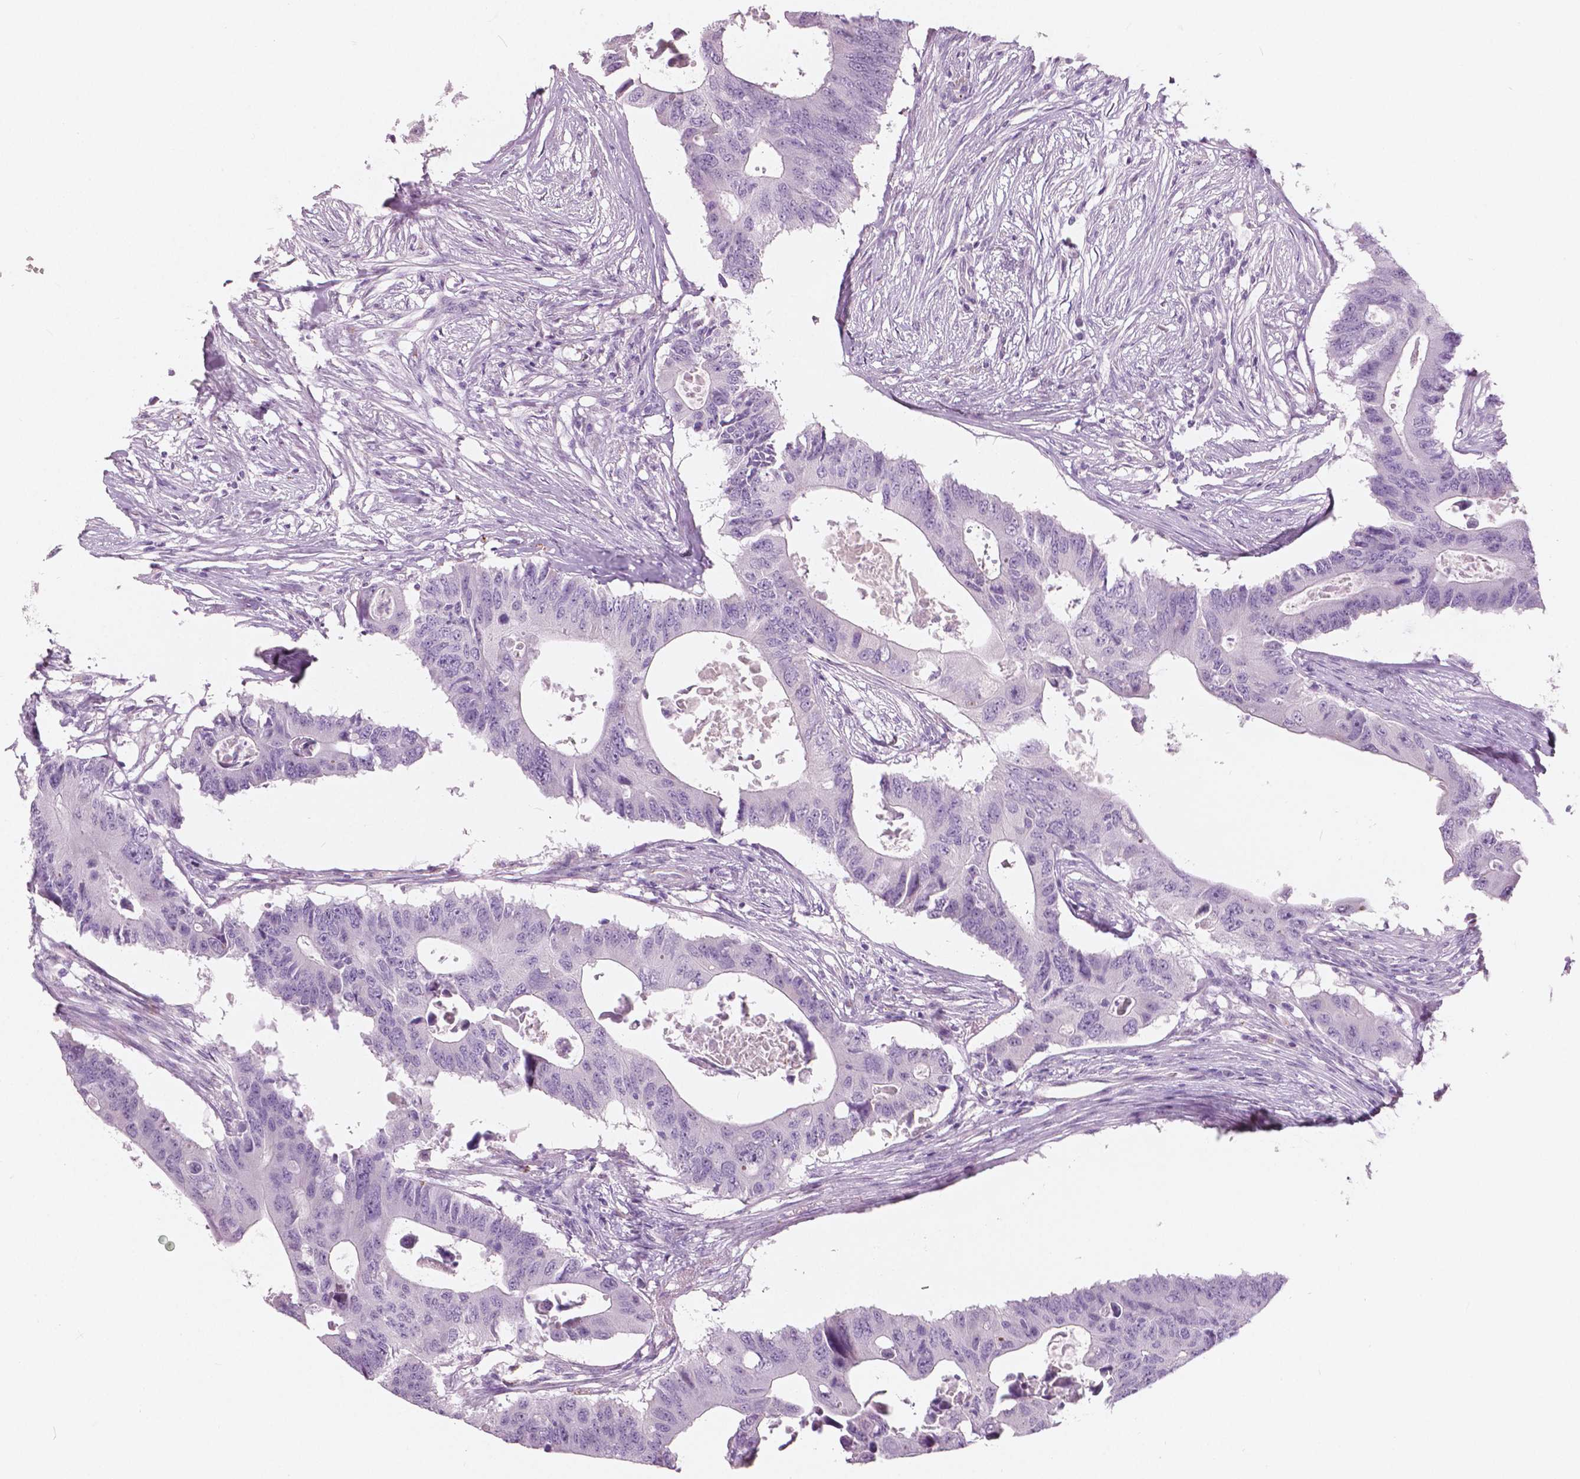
{"staining": {"intensity": "negative", "quantity": "none", "location": "none"}, "tissue": "colorectal cancer", "cell_type": "Tumor cells", "image_type": "cancer", "snomed": [{"axis": "morphology", "description": "Adenocarcinoma, NOS"}, {"axis": "topography", "description": "Colon"}], "caption": "Immunohistochemical staining of colorectal cancer (adenocarcinoma) displays no significant positivity in tumor cells.", "gene": "A4GNT", "patient": {"sex": "male", "age": 71}}